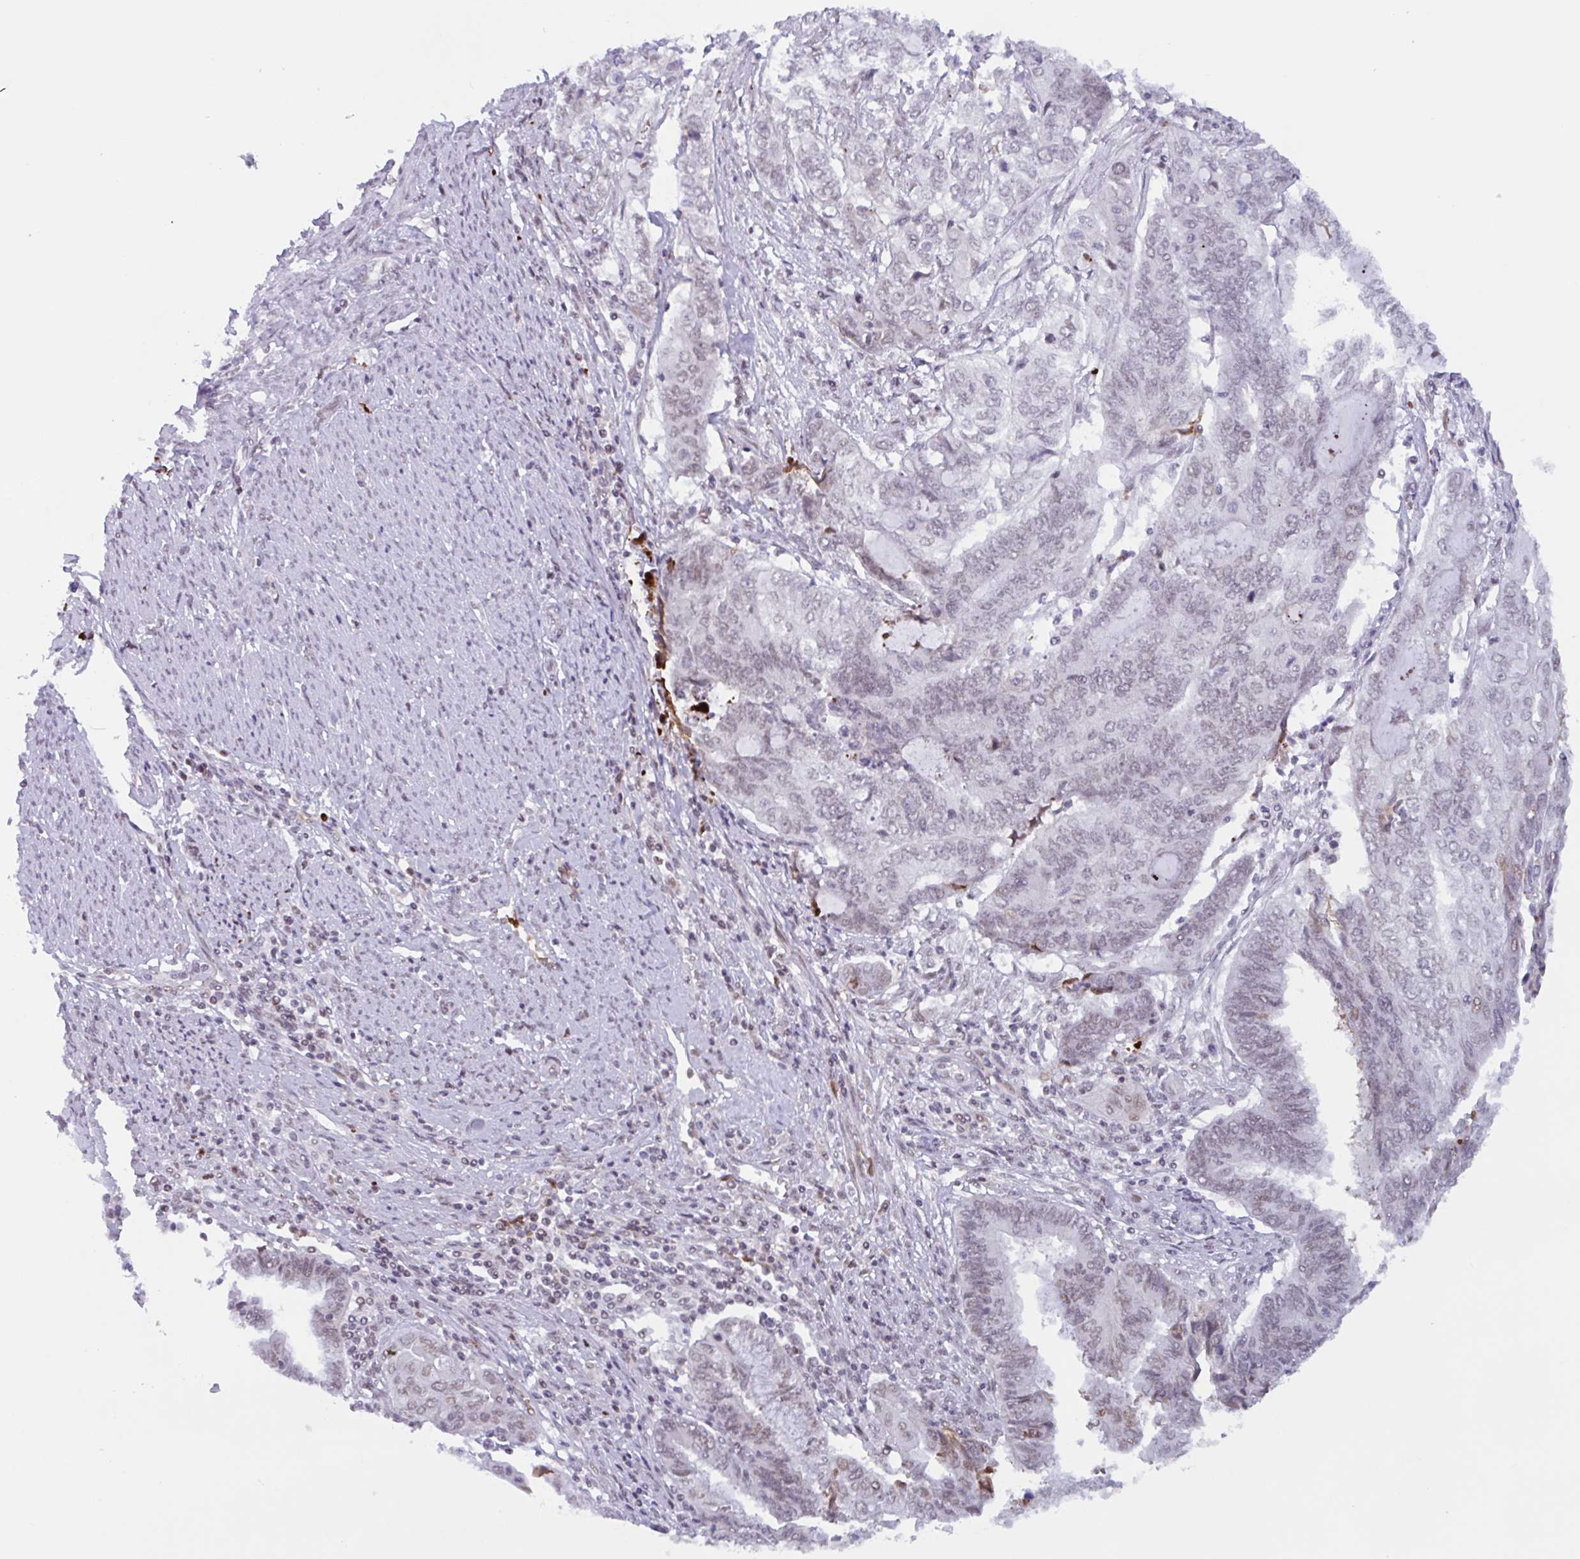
{"staining": {"intensity": "weak", "quantity": "25%-75%", "location": "nuclear"}, "tissue": "endometrial cancer", "cell_type": "Tumor cells", "image_type": "cancer", "snomed": [{"axis": "morphology", "description": "Adenocarcinoma, NOS"}, {"axis": "topography", "description": "Uterus"}, {"axis": "topography", "description": "Endometrium"}], "caption": "Immunohistochemical staining of adenocarcinoma (endometrial) reveals weak nuclear protein staining in approximately 25%-75% of tumor cells.", "gene": "PLG", "patient": {"sex": "female", "age": 70}}